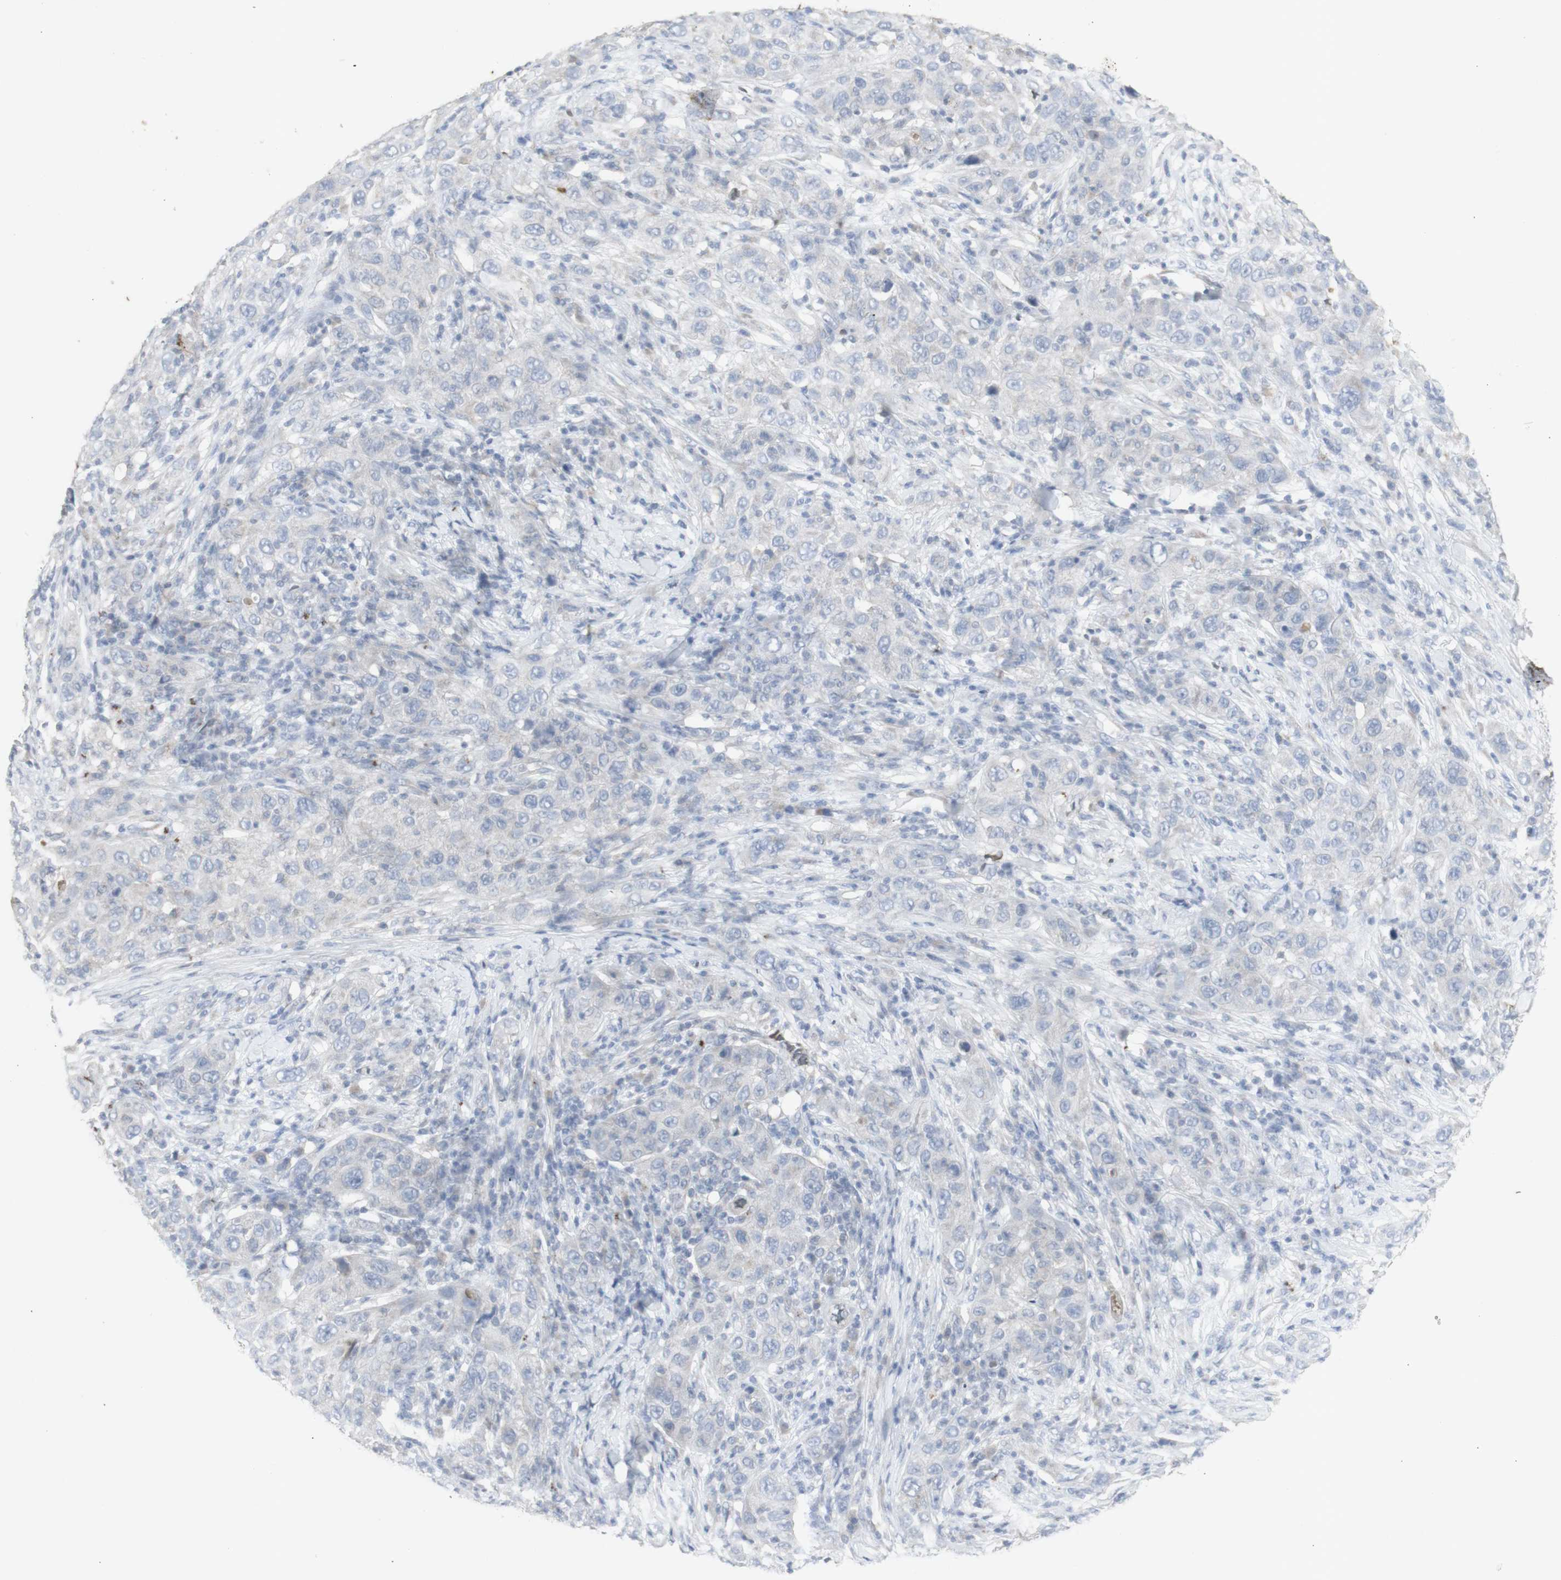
{"staining": {"intensity": "negative", "quantity": "none", "location": "none"}, "tissue": "skin cancer", "cell_type": "Tumor cells", "image_type": "cancer", "snomed": [{"axis": "morphology", "description": "Squamous cell carcinoma, NOS"}, {"axis": "topography", "description": "Skin"}], "caption": "Immunohistochemical staining of human squamous cell carcinoma (skin) demonstrates no significant staining in tumor cells. (DAB (3,3'-diaminobenzidine) immunohistochemistry, high magnification).", "gene": "INS", "patient": {"sex": "female", "age": 88}}